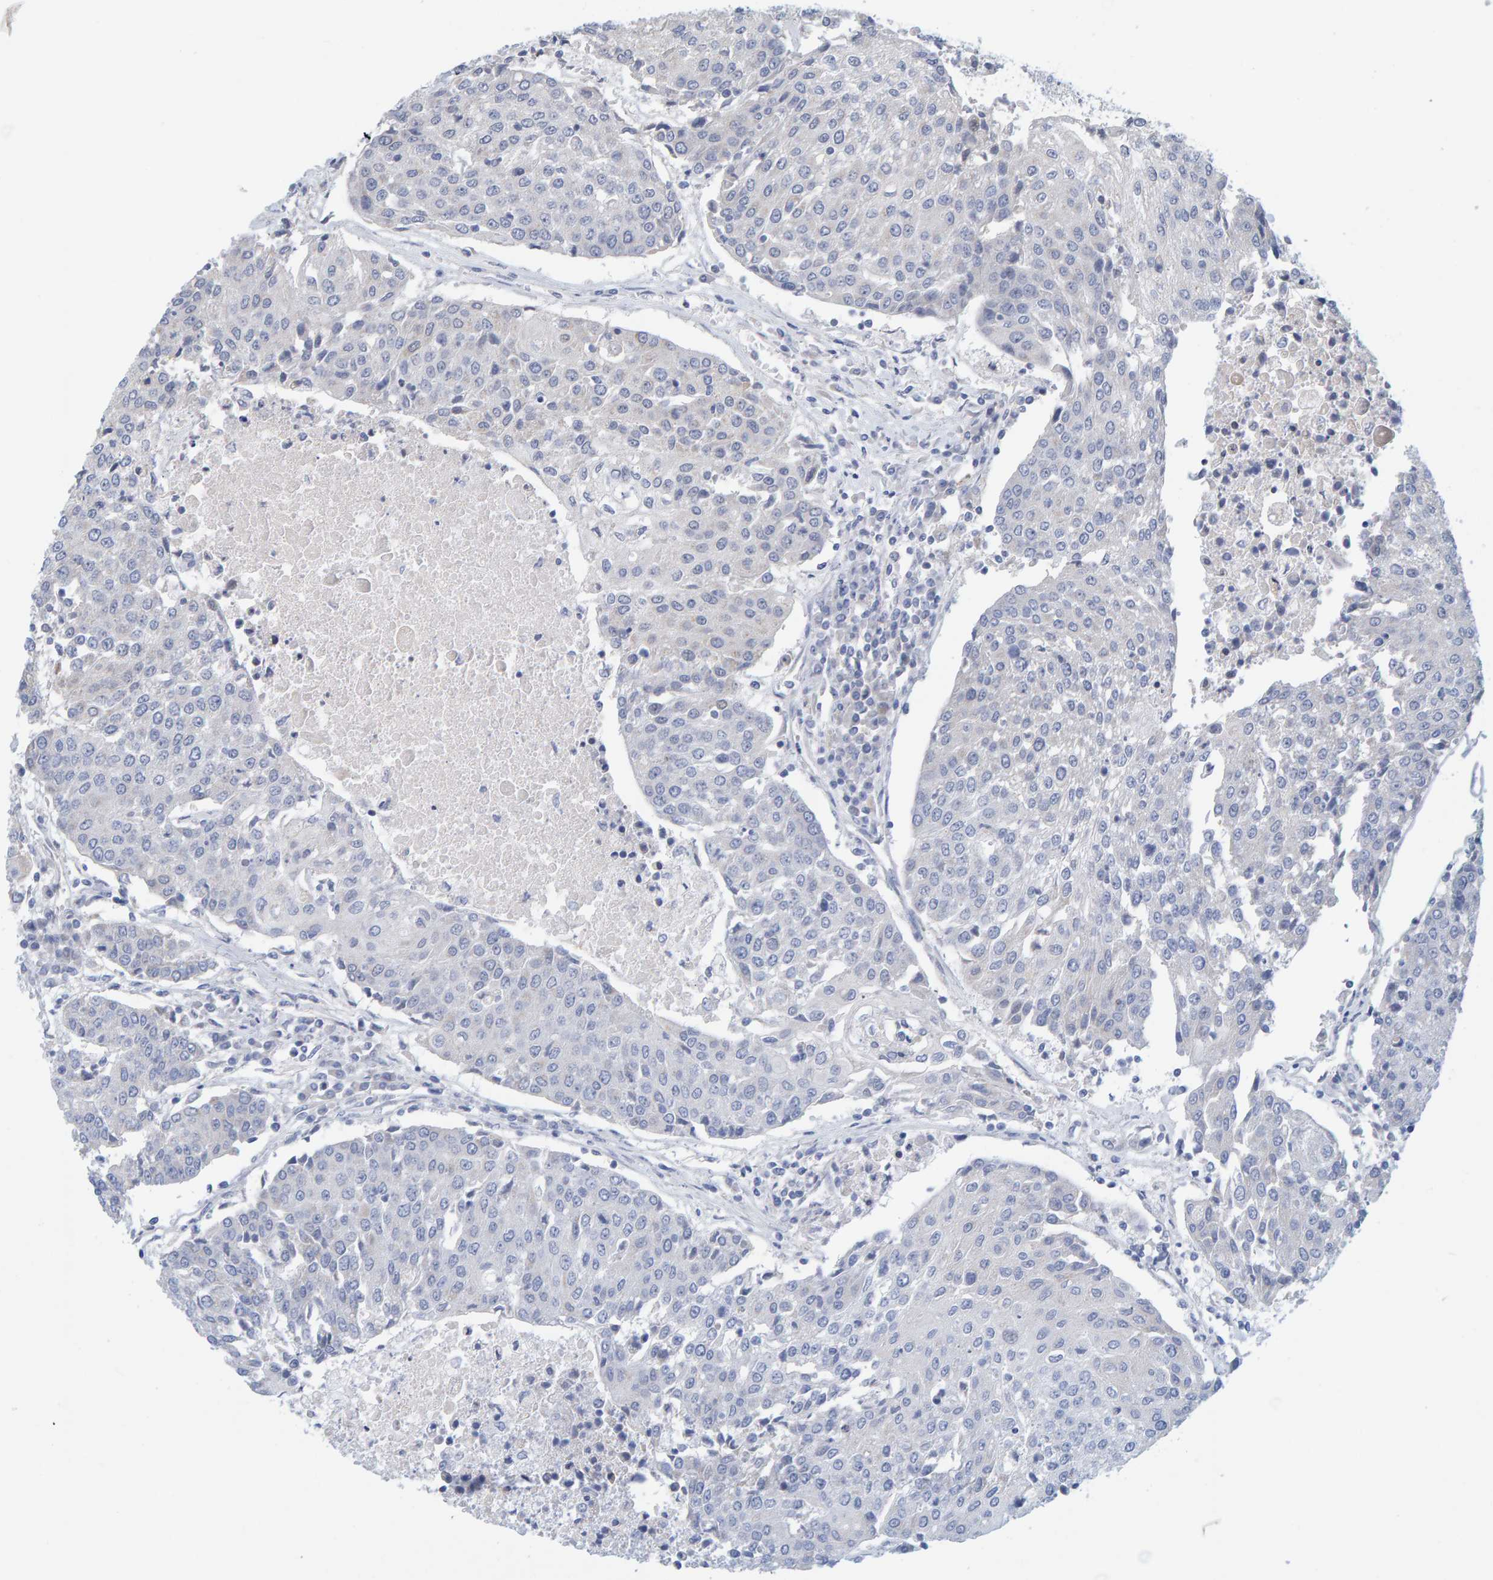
{"staining": {"intensity": "negative", "quantity": "none", "location": "none"}, "tissue": "urothelial cancer", "cell_type": "Tumor cells", "image_type": "cancer", "snomed": [{"axis": "morphology", "description": "Urothelial carcinoma, High grade"}, {"axis": "topography", "description": "Urinary bladder"}], "caption": "The image displays no significant expression in tumor cells of high-grade urothelial carcinoma. Brightfield microscopy of IHC stained with DAB (3,3'-diaminobenzidine) (brown) and hematoxylin (blue), captured at high magnification.", "gene": "ZC3H3", "patient": {"sex": "female", "age": 85}}